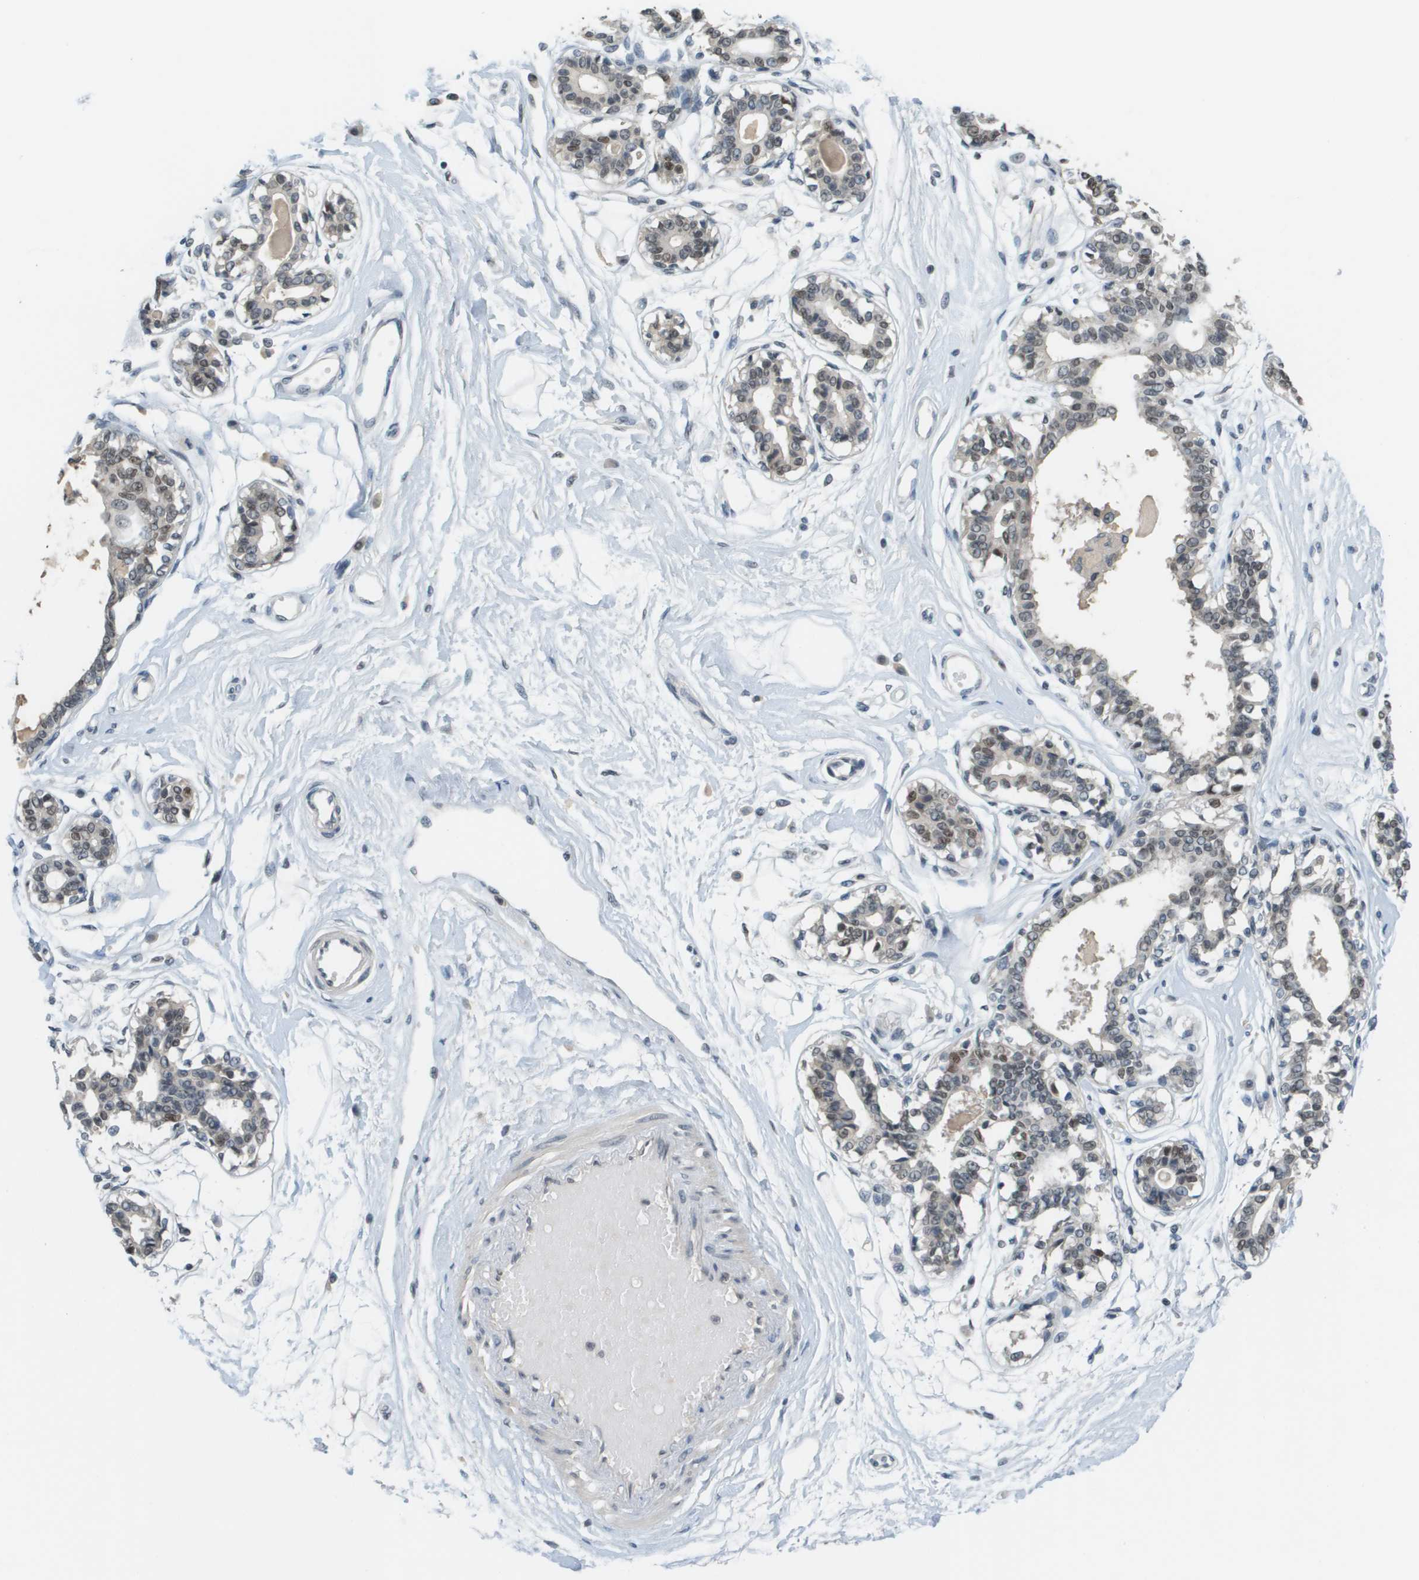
{"staining": {"intensity": "negative", "quantity": "none", "location": "none"}, "tissue": "breast", "cell_type": "Adipocytes", "image_type": "normal", "snomed": [{"axis": "morphology", "description": "Normal tissue, NOS"}, {"axis": "topography", "description": "Breast"}], "caption": "Immunohistochemistry (IHC) histopathology image of normal breast: breast stained with DAB demonstrates no significant protein expression in adipocytes.", "gene": "CBX5", "patient": {"sex": "female", "age": 45}}